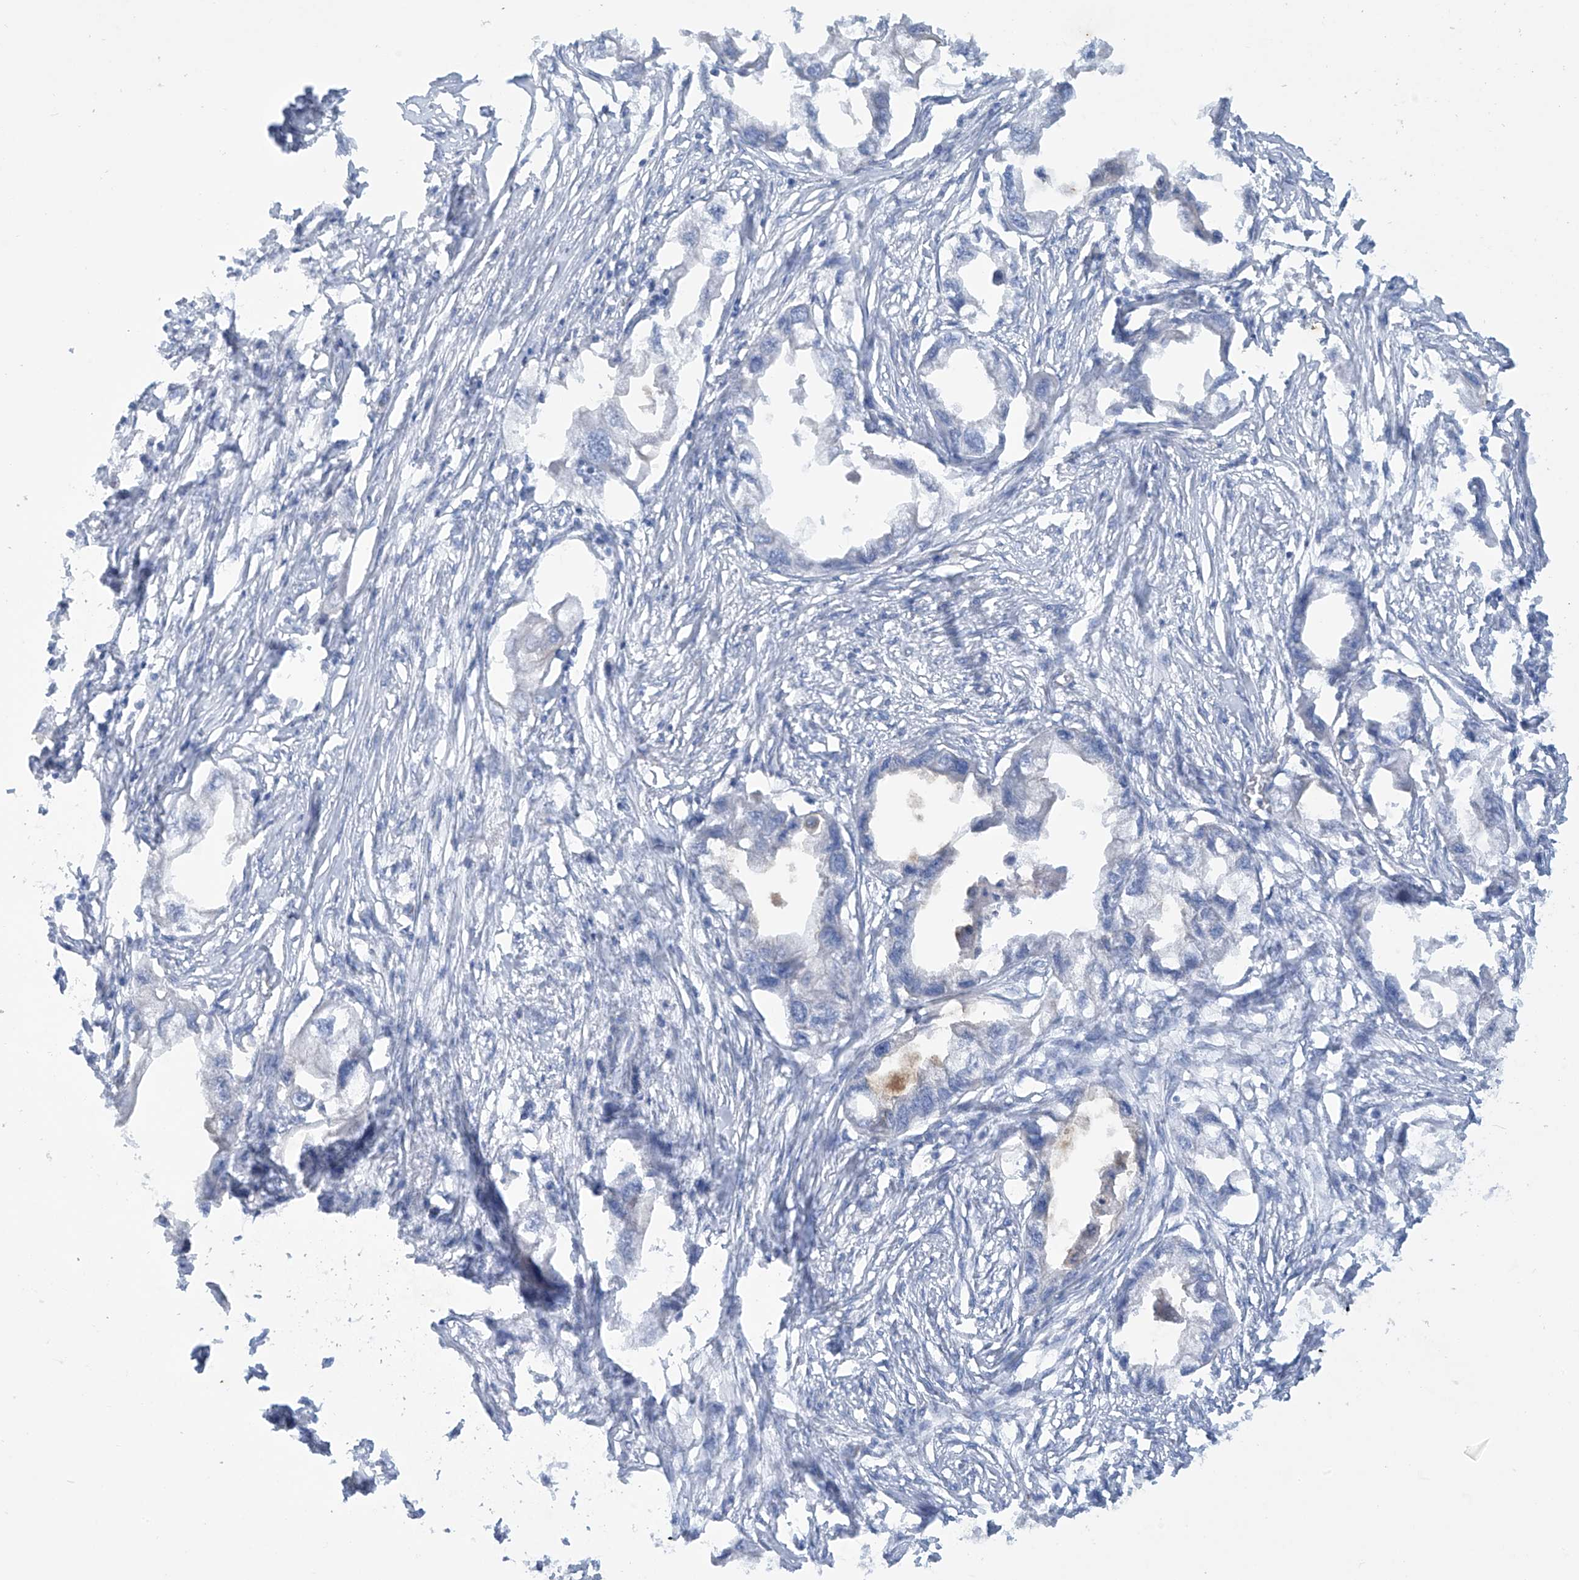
{"staining": {"intensity": "negative", "quantity": "none", "location": "none"}, "tissue": "endometrial cancer", "cell_type": "Tumor cells", "image_type": "cancer", "snomed": [{"axis": "morphology", "description": "Adenocarcinoma, NOS"}, {"axis": "morphology", "description": "Adenocarcinoma, metastatic, NOS"}, {"axis": "topography", "description": "Adipose tissue"}, {"axis": "topography", "description": "Endometrium"}], "caption": "The immunohistochemistry histopathology image has no significant staining in tumor cells of adenocarcinoma (endometrial) tissue. Nuclei are stained in blue.", "gene": "TRMT2B", "patient": {"sex": "female", "age": 67}}